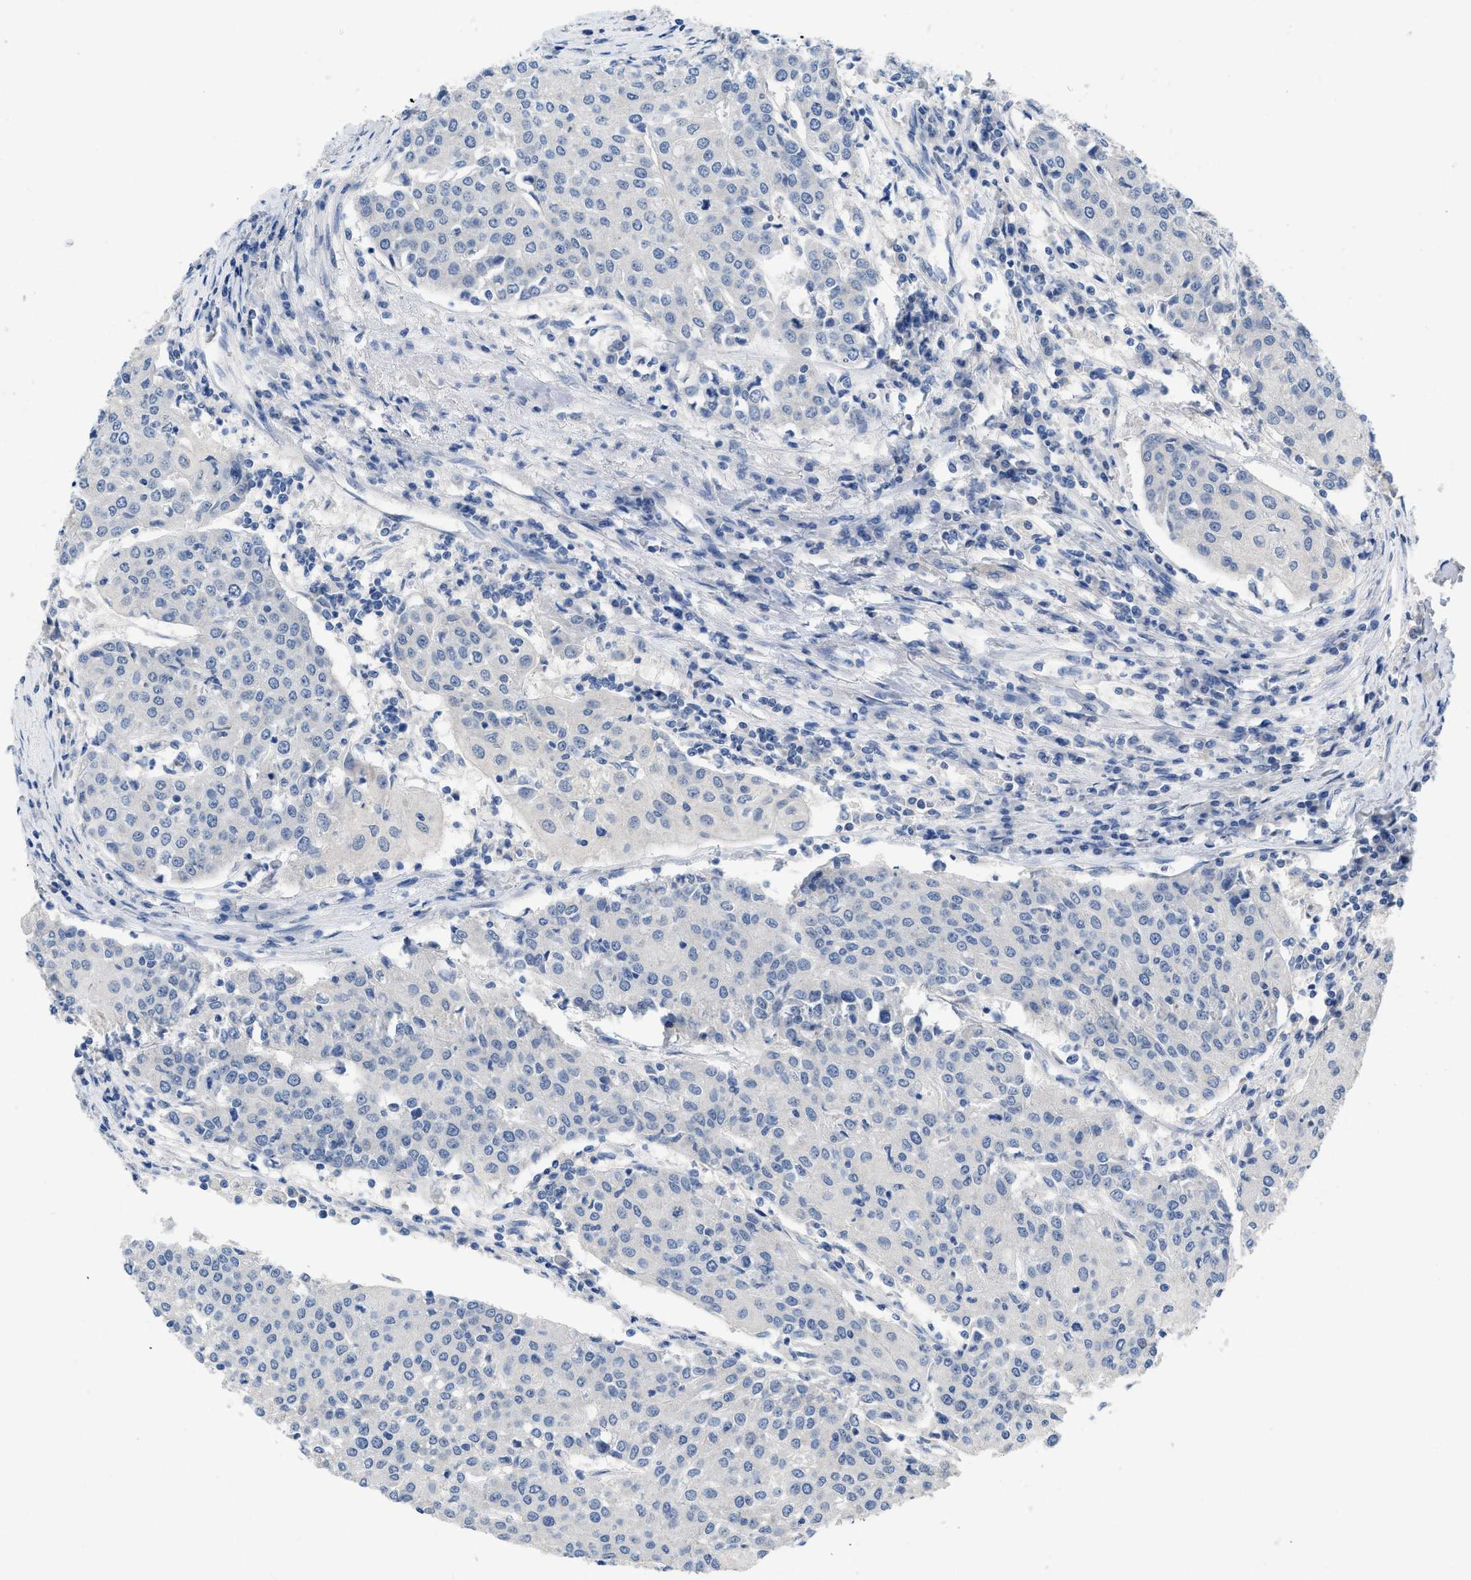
{"staining": {"intensity": "negative", "quantity": "none", "location": "none"}, "tissue": "urothelial cancer", "cell_type": "Tumor cells", "image_type": "cancer", "snomed": [{"axis": "morphology", "description": "Urothelial carcinoma, High grade"}, {"axis": "topography", "description": "Urinary bladder"}], "caption": "Immunohistochemistry (IHC) histopathology image of urothelial cancer stained for a protein (brown), which exhibits no positivity in tumor cells. Nuclei are stained in blue.", "gene": "PYY", "patient": {"sex": "female", "age": 85}}